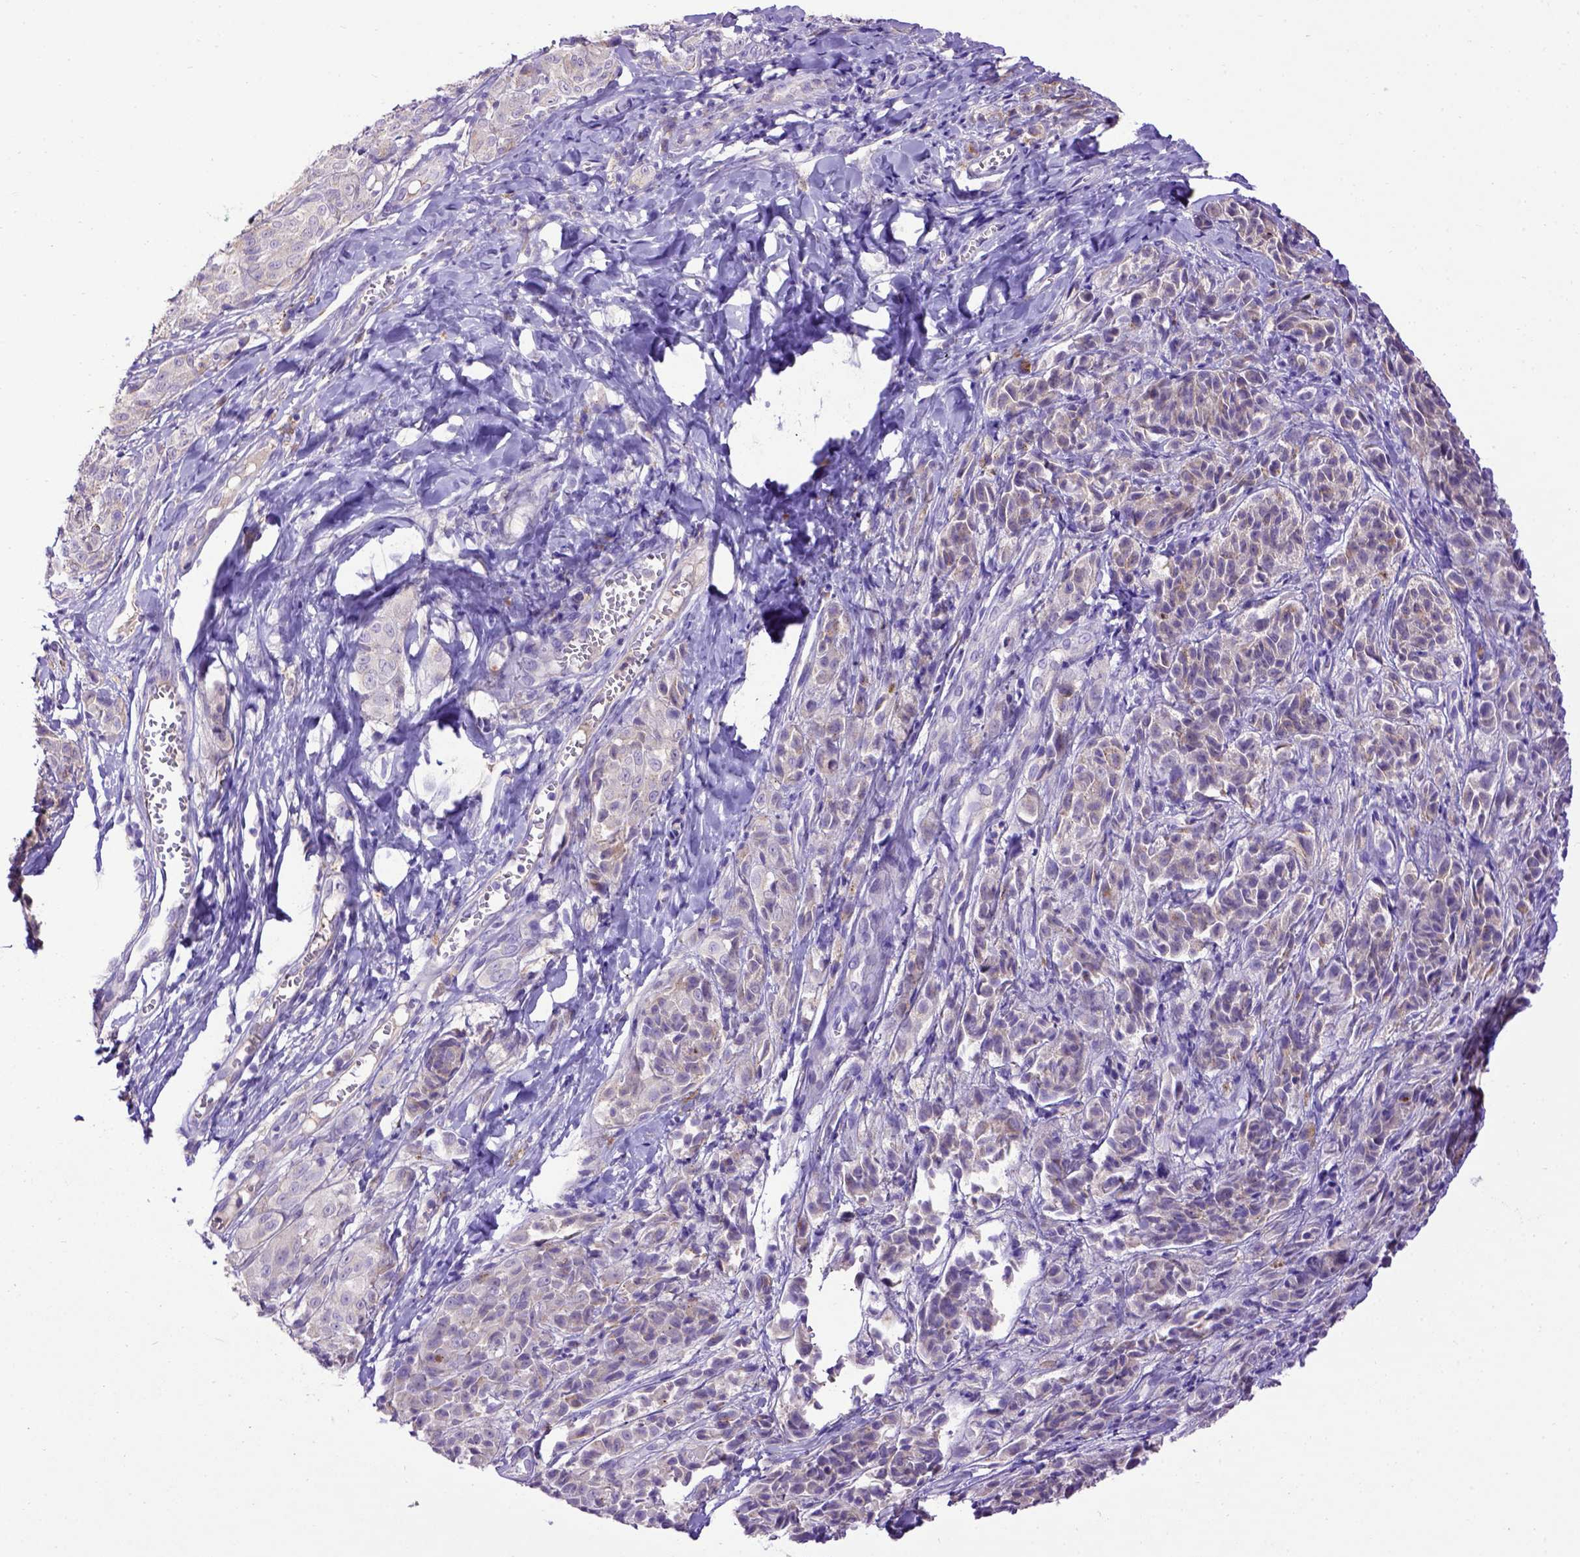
{"staining": {"intensity": "negative", "quantity": "none", "location": "none"}, "tissue": "melanoma", "cell_type": "Tumor cells", "image_type": "cancer", "snomed": [{"axis": "morphology", "description": "Malignant melanoma, NOS"}, {"axis": "topography", "description": "Skin"}], "caption": "Malignant melanoma was stained to show a protein in brown. There is no significant expression in tumor cells.", "gene": "ADAM12", "patient": {"sex": "male", "age": 89}}